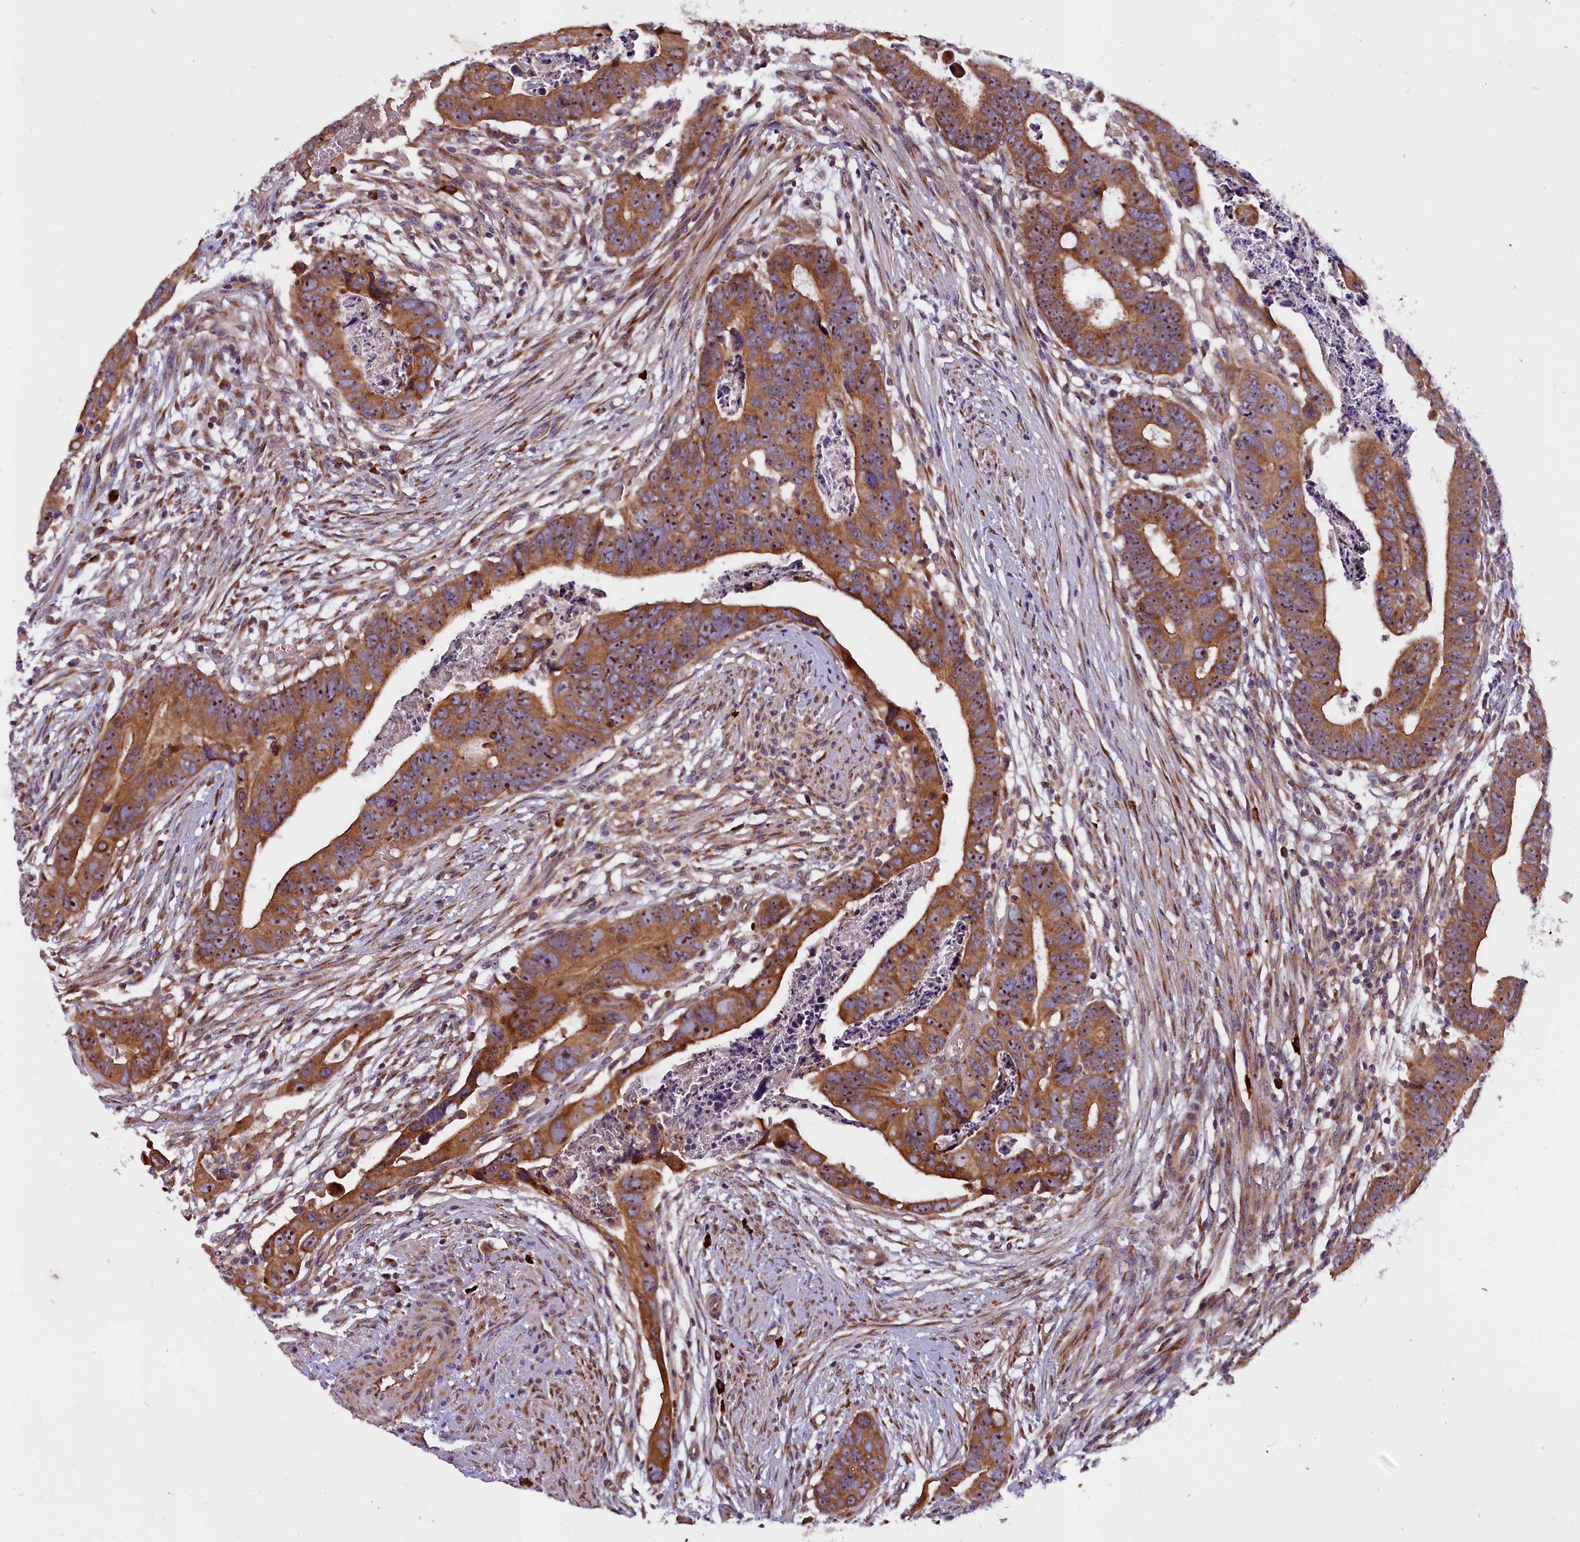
{"staining": {"intensity": "moderate", "quantity": ">75%", "location": "cytoplasmic/membranous,nuclear"}, "tissue": "colorectal cancer", "cell_type": "Tumor cells", "image_type": "cancer", "snomed": [{"axis": "morphology", "description": "Adenocarcinoma, NOS"}, {"axis": "topography", "description": "Rectum"}], "caption": "Immunohistochemistry histopathology image of neoplastic tissue: adenocarcinoma (colorectal) stained using immunohistochemistry reveals medium levels of moderate protein expression localized specifically in the cytoplasmic/membranous and nuclear of tumor cells, appearing as a cytoplasmic/membranous and nuclear brown color.", "gene": "FRY", "patient": {"sex": "female", "age": 65}}